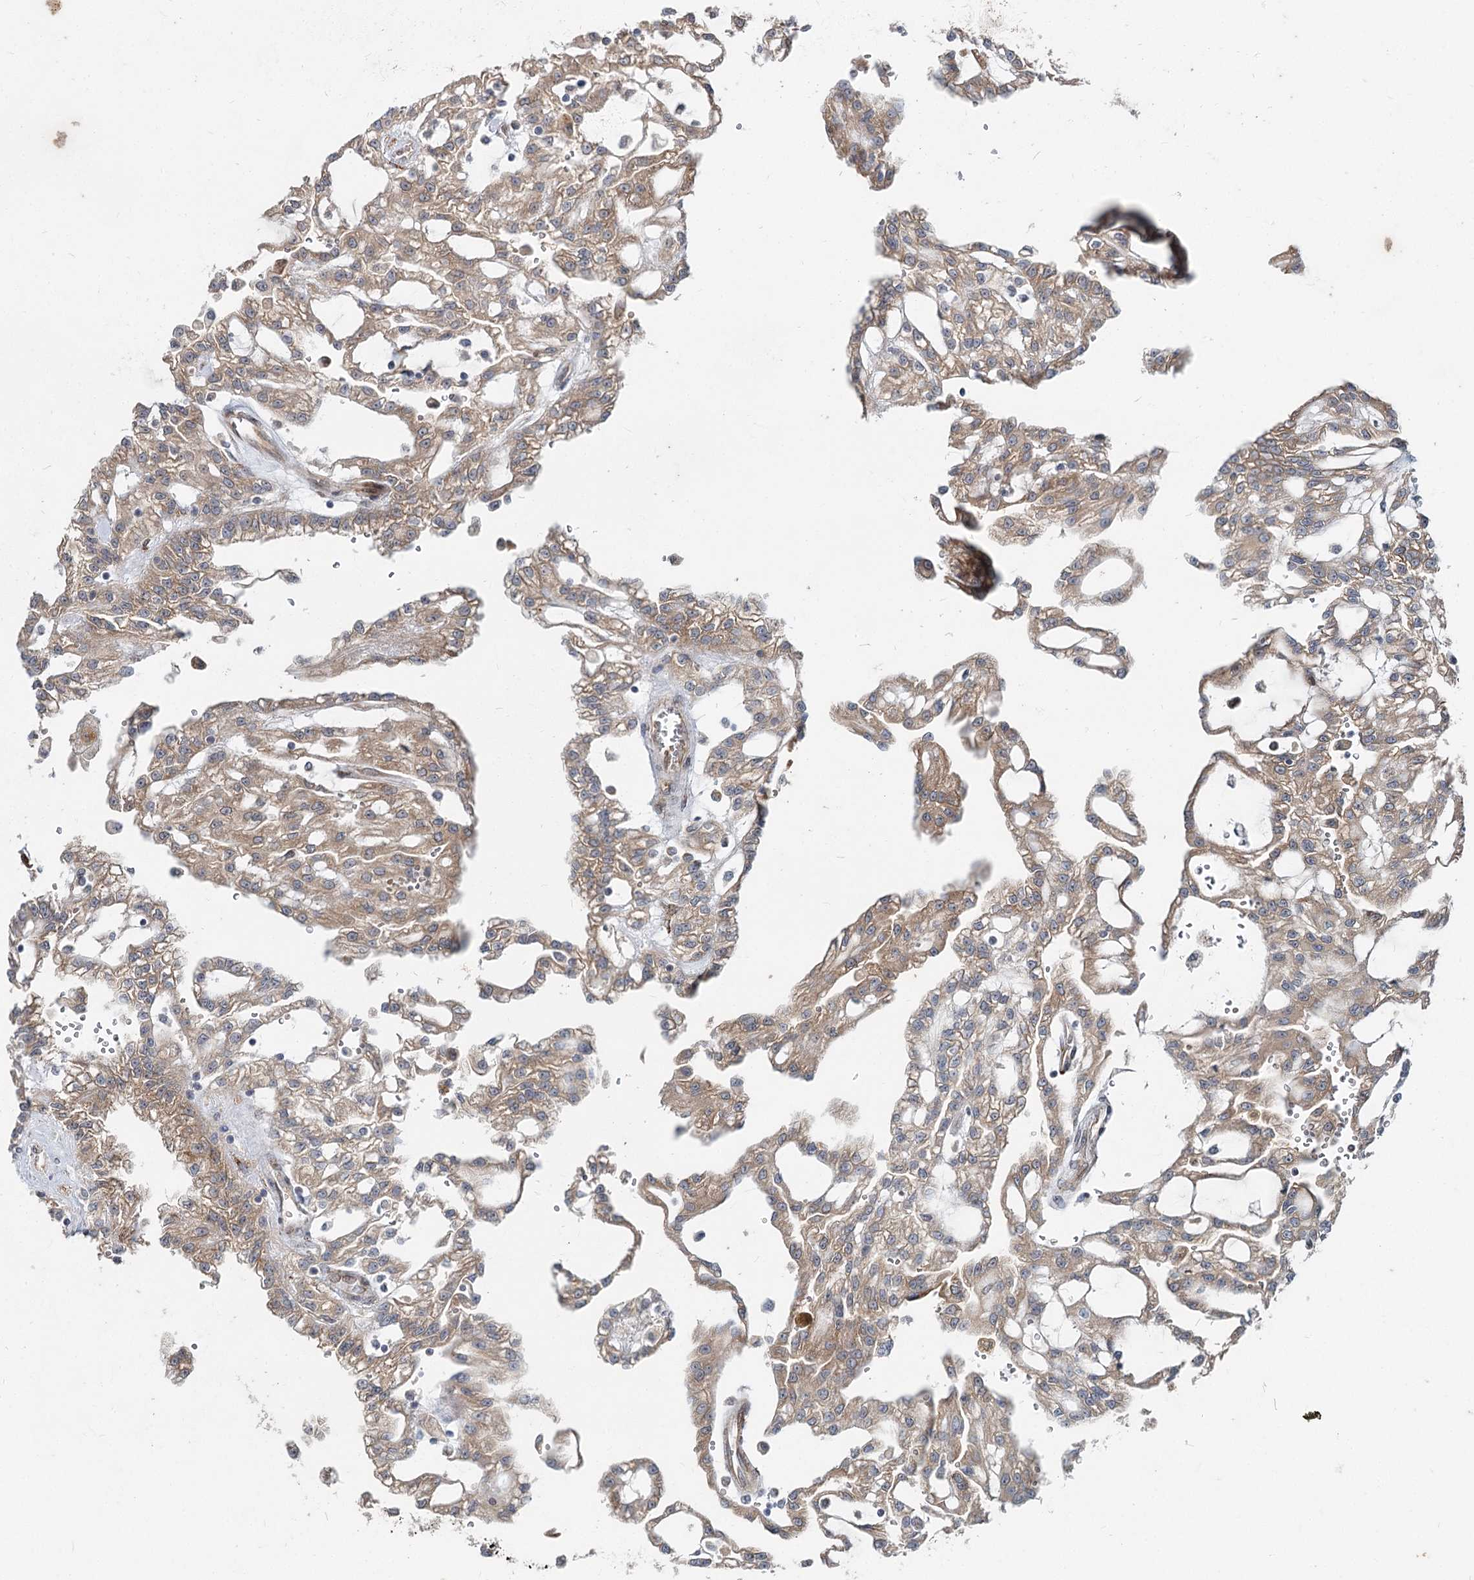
{"staining": {"intensity": "weak", "quantity": "25%-75%", "location": "cytoplasmic/membranous"}, "tissue": "renal cancer", "cell_type": "Tumor cells", "image_type": "cancer", "snomed": [{"axis": "morphology", "description": "Adenocarcinoma, NOS"}, {"axis": "topography", "description": "Kidney"}], "caption": "Weak cytoplasmic/membranous expression for a protein is present in approximately 25%-75% of tumor cells of renal cancer (adenocarcinoma) using IHC.", "gene": "SPART", "patient": {"sex": "male", "age": 63}}